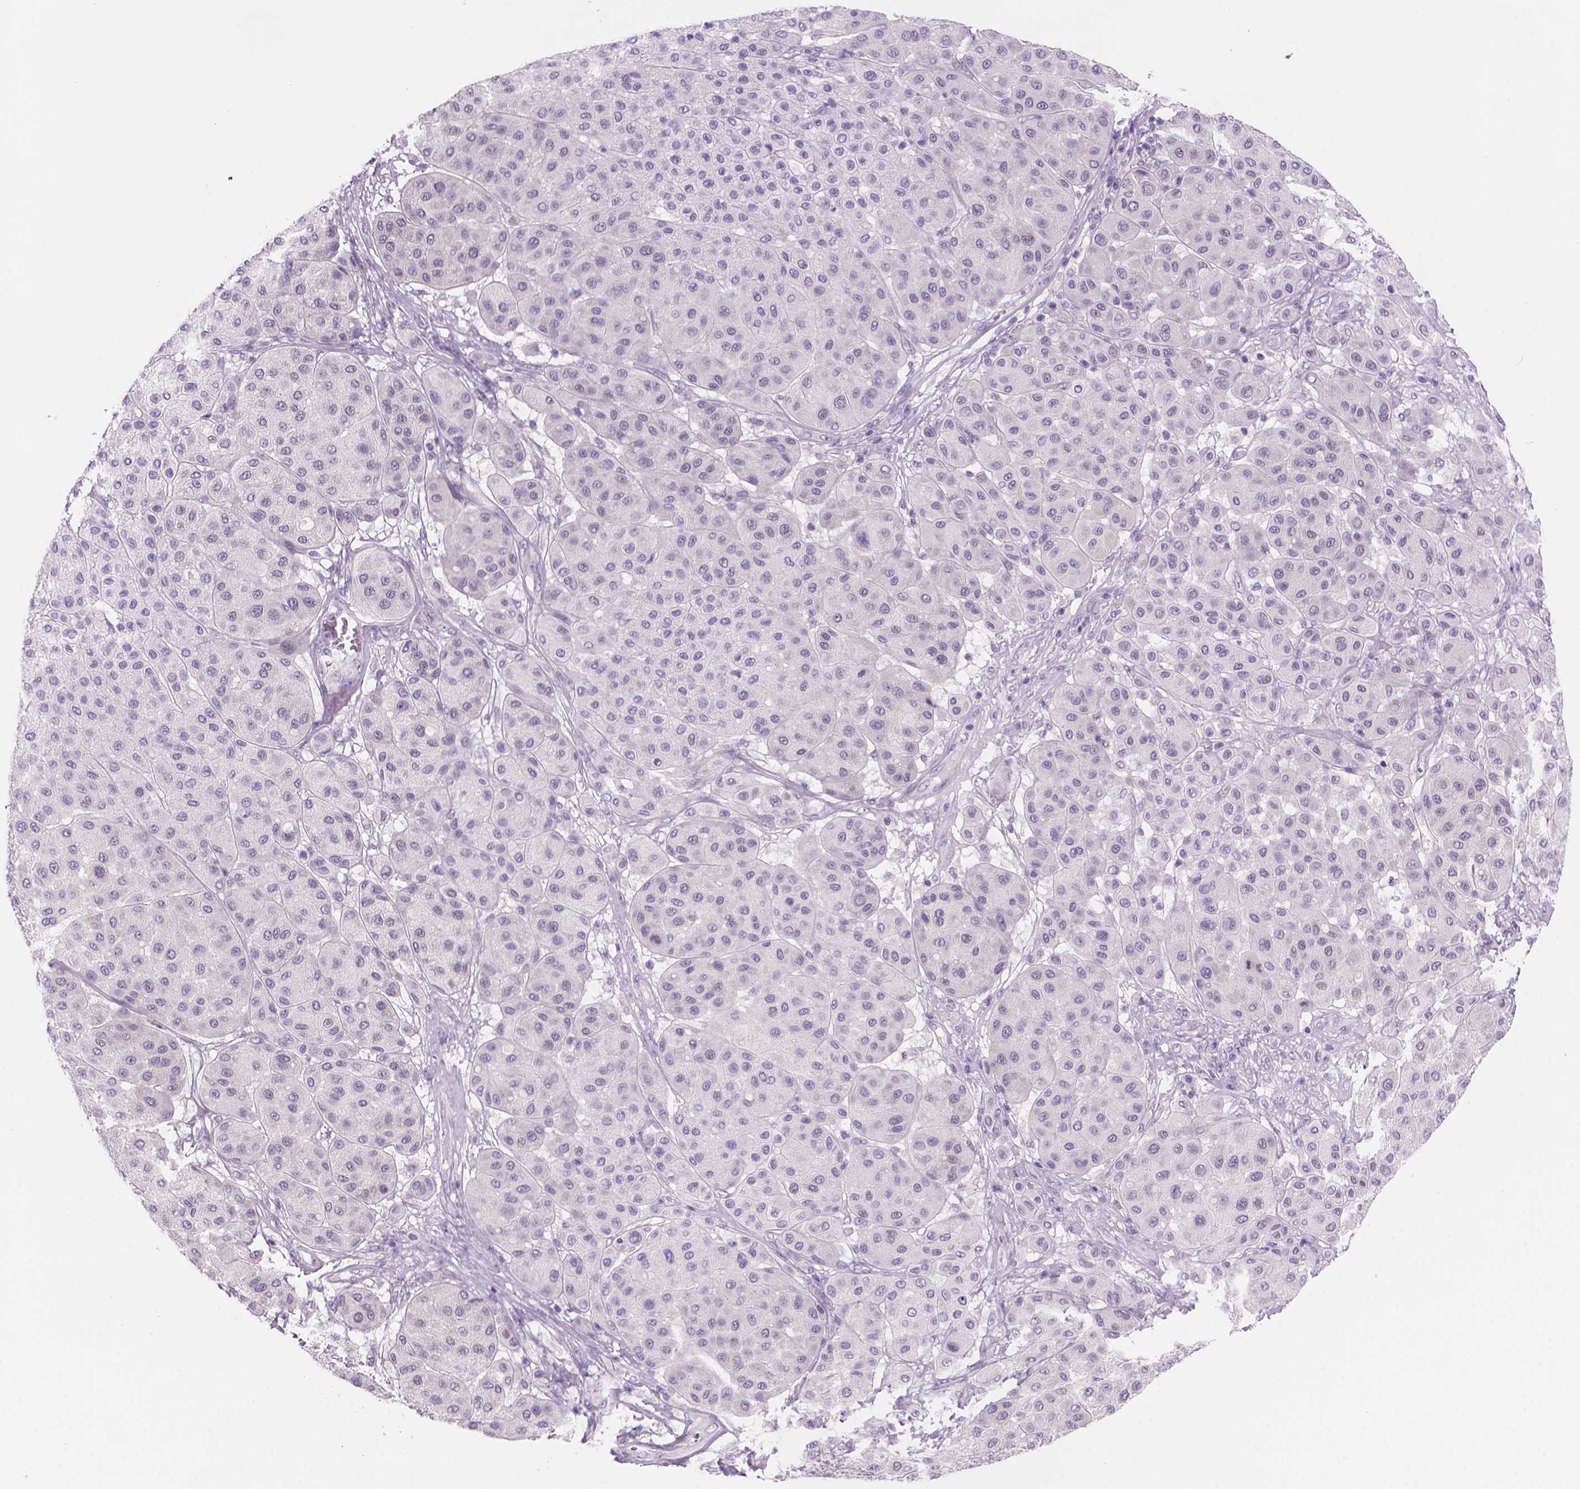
{"staining": {"intensity": "negative", "quantity": "none", "location": "none"}, "tissue": "melanoma", "cell_type": "Tumor cells", "image_type": "cancer", "snomed": [{"axis": "morphology", "description": "Malignant melanoma, Metastatic site"}, {"axis": "topography", "description": "Smooth muscle"}], "caption": "Micrograph shows no significant protein expression in tumor cells of melanoma. The staining was performed using DAB to visualize the protein expression in brown, while the nuclei were stained in blue with hematoxylin (Magnification: 20x).", "gene": "ENSG00000187186", "patient": {"sex": "male", "age": 41}}